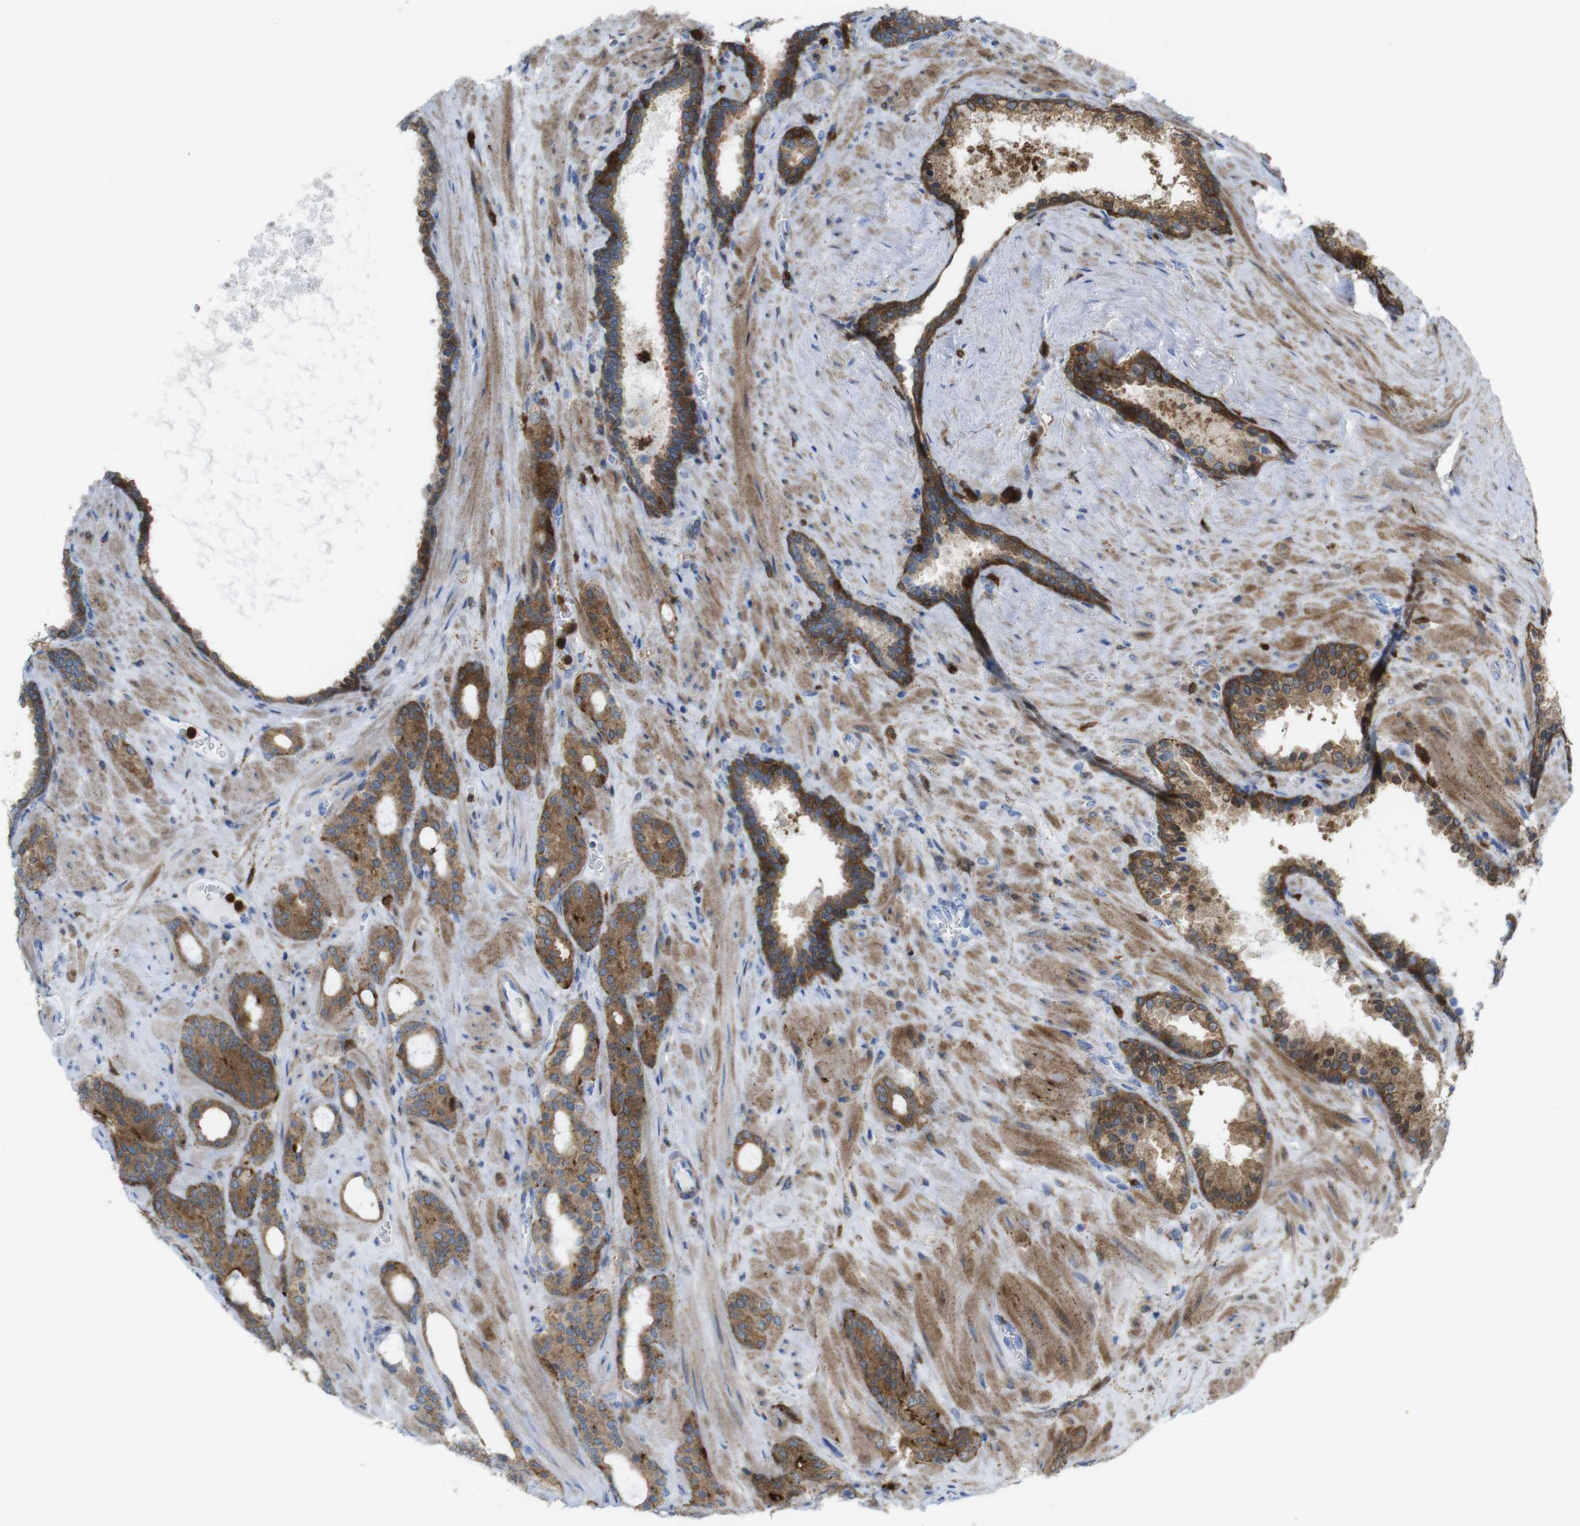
{"staining": {"intensity": "moderate", "quantity": ">75%", "location": "cytoplasmic/membranous"}, "tissue": "prostate cancer", "cell_type": "Tumor cells", "image_type": "cancer", "snomed": [{"axis": "morphology", "description": "Adenocarcinoma, Low grade"}, {"axis": "topography", "description": "Prostate"}], "caption": "Moderate cytoplasmic/membranous positivity is present in approximately >75% of tumor cells in adenocarcinoma (low-grade) (prostate).", "gene": "PRKCD", "patient": {"sex": "male", "age": 63}}